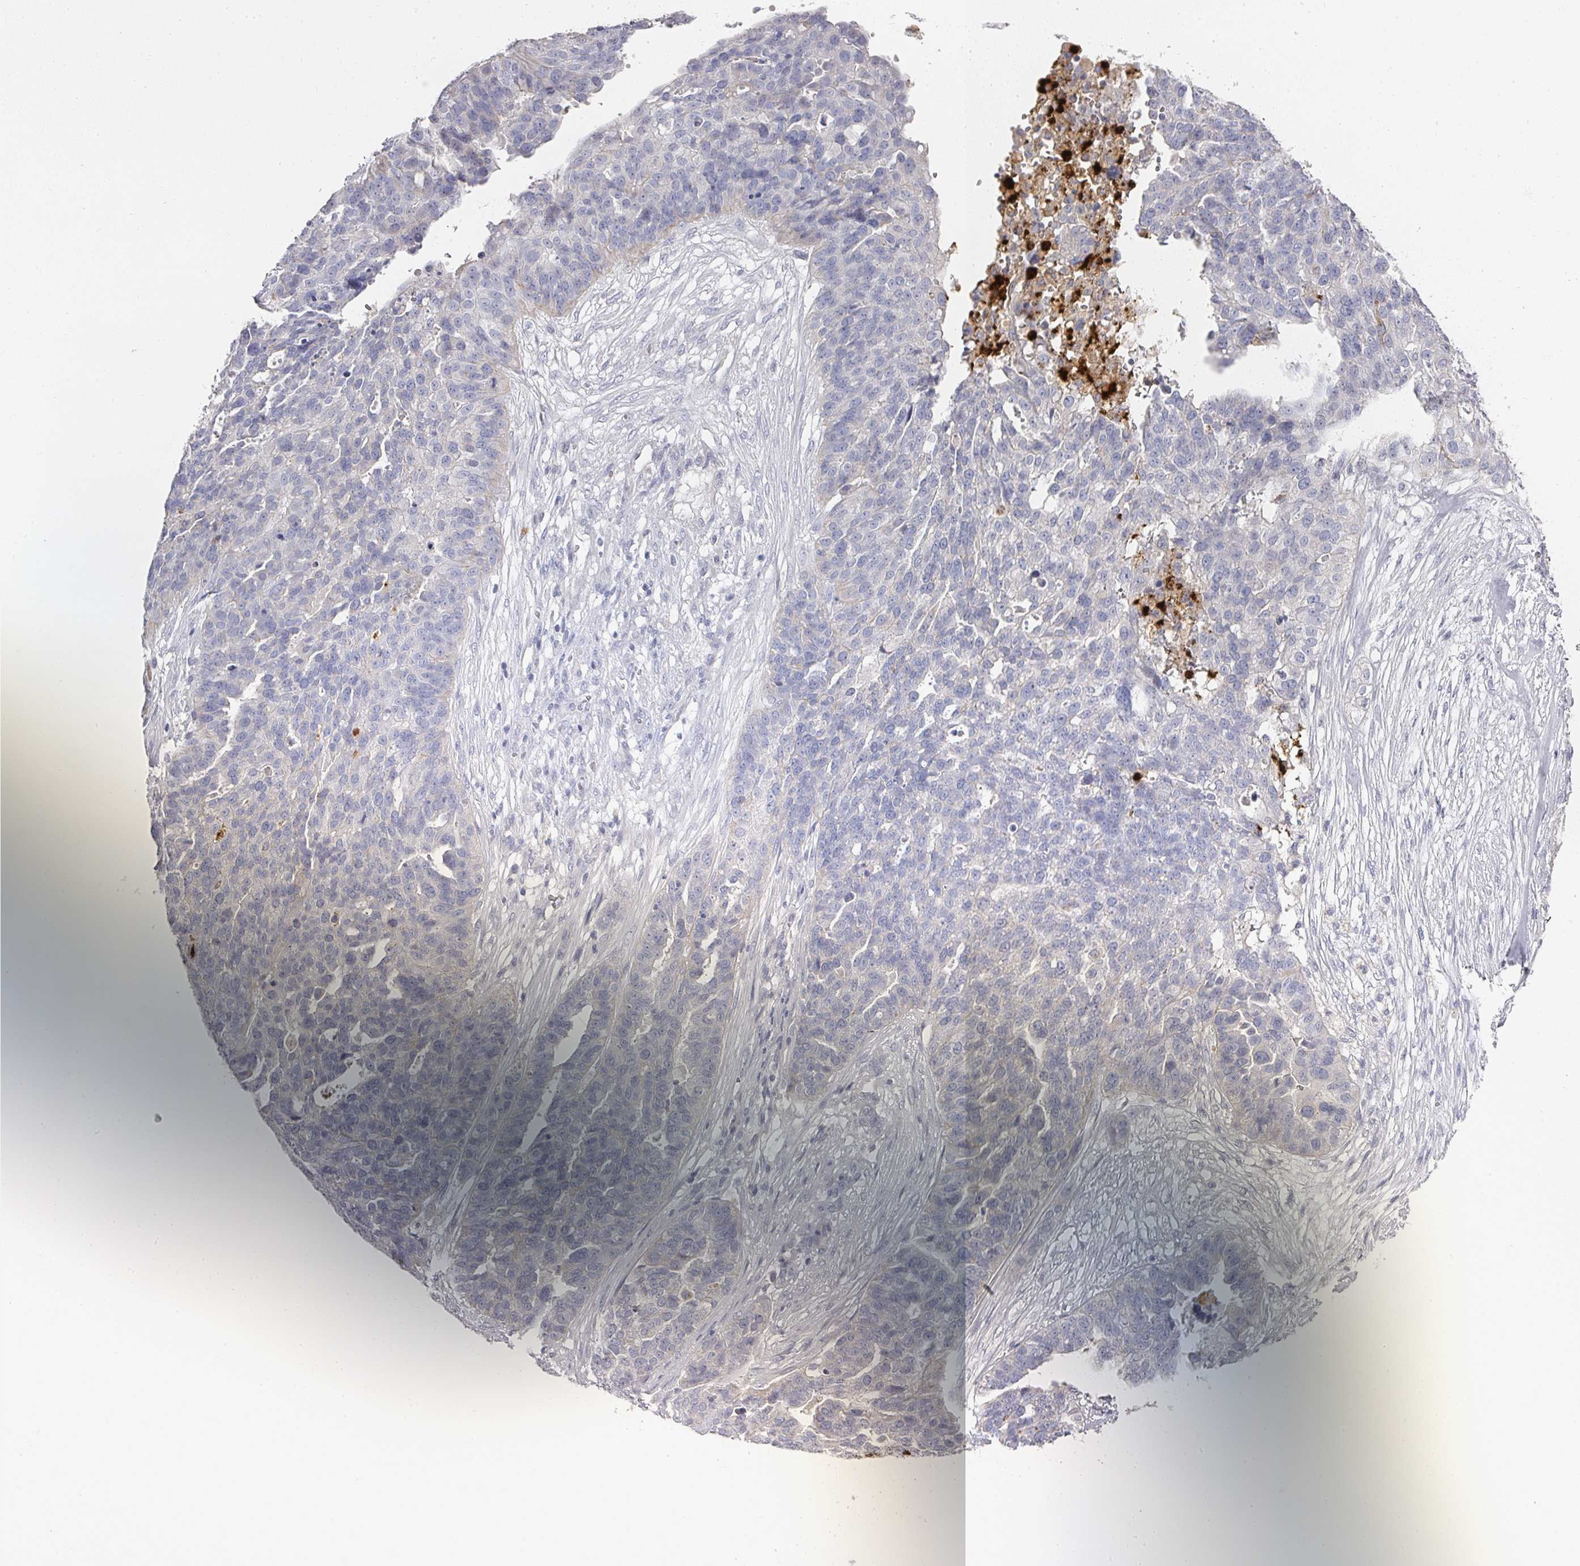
{"staining": {"intensity": "negative", "quantity": "none", "location": "none"}, "tissue": "ovarian cancer", "cell_type": "Tumor cells", "image_type": "cancer", "snomed": [{"axis": "morphology", "description": "Cystadenocarcinoma, serous, NOS"}, {"axis": "topography", "description": "Ovary"}], "caption": "A high-resolution image shows immunohistochemistry staining of ovarian cancer (serous cystadenocarcinoma), which shows no significant positivity in tumor cells.", "gene": "CAMP", "patient": {"sex": "female", "age": 59}}